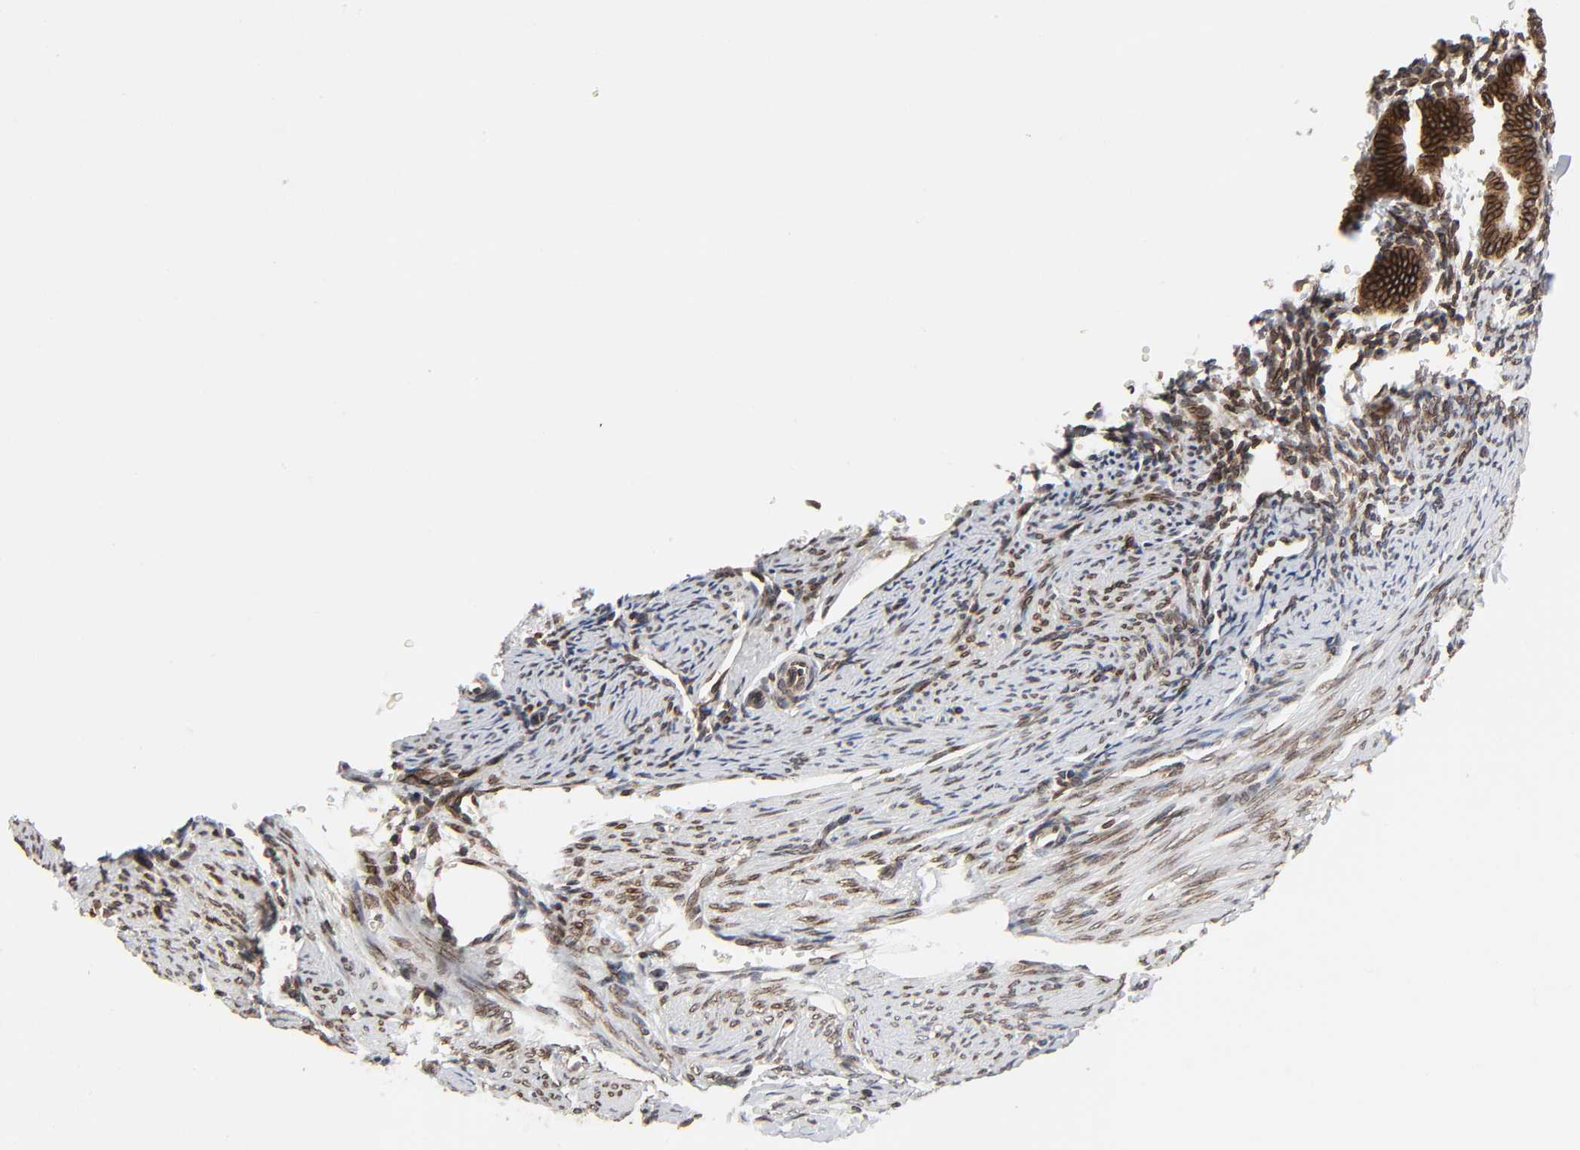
{"staining": {"intensity": "moderate", "quantity": ">75%", "location": "cytoplasmic/membranous,nuclear"}, "tissue": "endometrium", "cell_type": "Cells in endometrial stroma", "image_type": "normal", "snomed": [{"axis": "morphology", "description": "Normal tissue, NOS"}, {"axis": "topography", "description": "Endometrium"}], "caption": "Unremarkable endometrium demonstrates moderate cytoplasmic/membranous,nuclear expression in approximately >75% of cells in endometrial stroma.", "gene": "RANGAP1", "patient": {"sex": "female", "age": 61}}